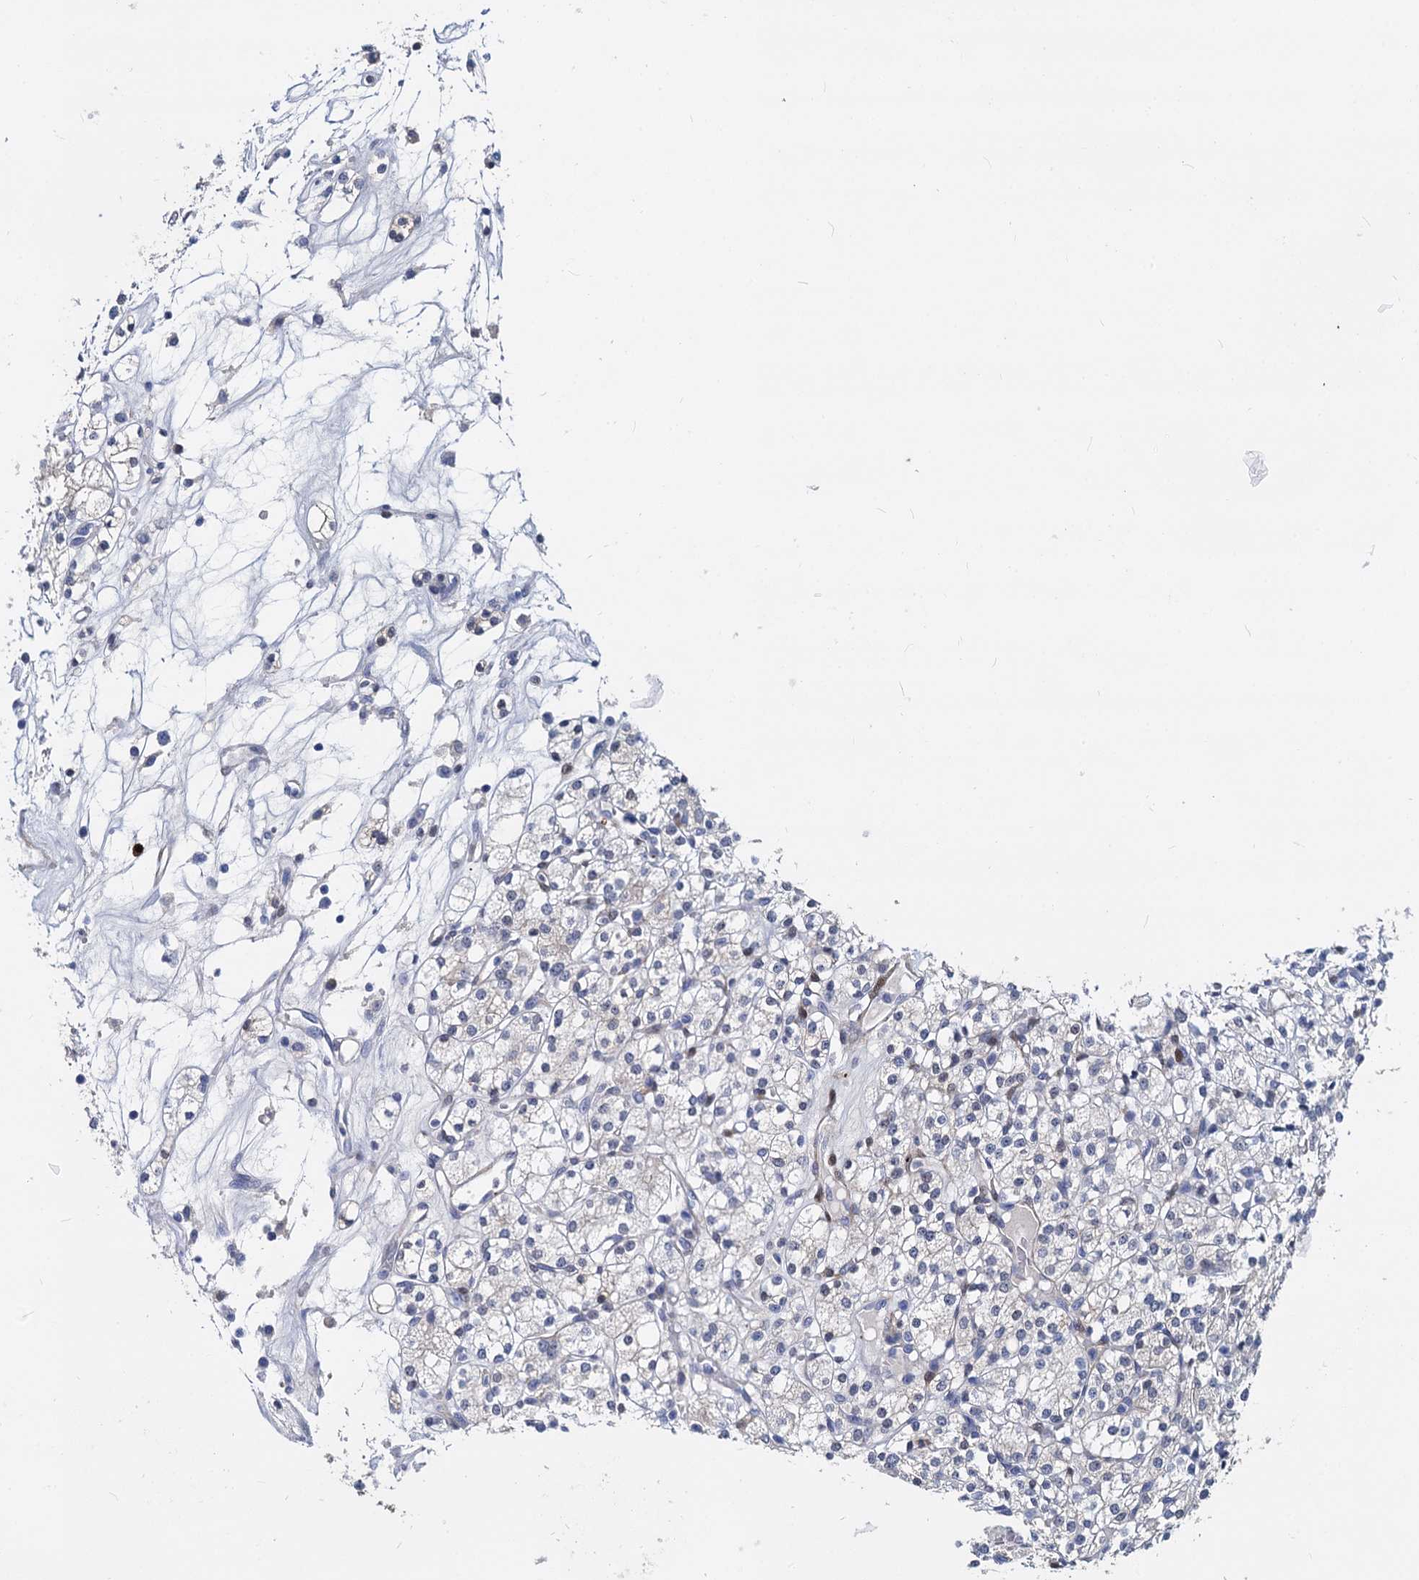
{"staining": {"intensity": "weak", "quantity": "<25%", "location": "cytoplasmic/membranous"}, "tissue": "renal cancer", "cell_type": "Tumor cells", "image_type": "cancer", "snomed": [{"axis": "morphology", "description": "Adenocarcinoma, NOS"}, {"axis": "topography", "description": "Kidney"}], "caption": "High magnification brightfield microscopy of renal adenocarcinoma stained with DAB (brown) and counterstained with hematoxylin (blue): tumor cells show no significant staining.", "gene": "GSTM3", "patient": {"sex": "male", "age": 77}}